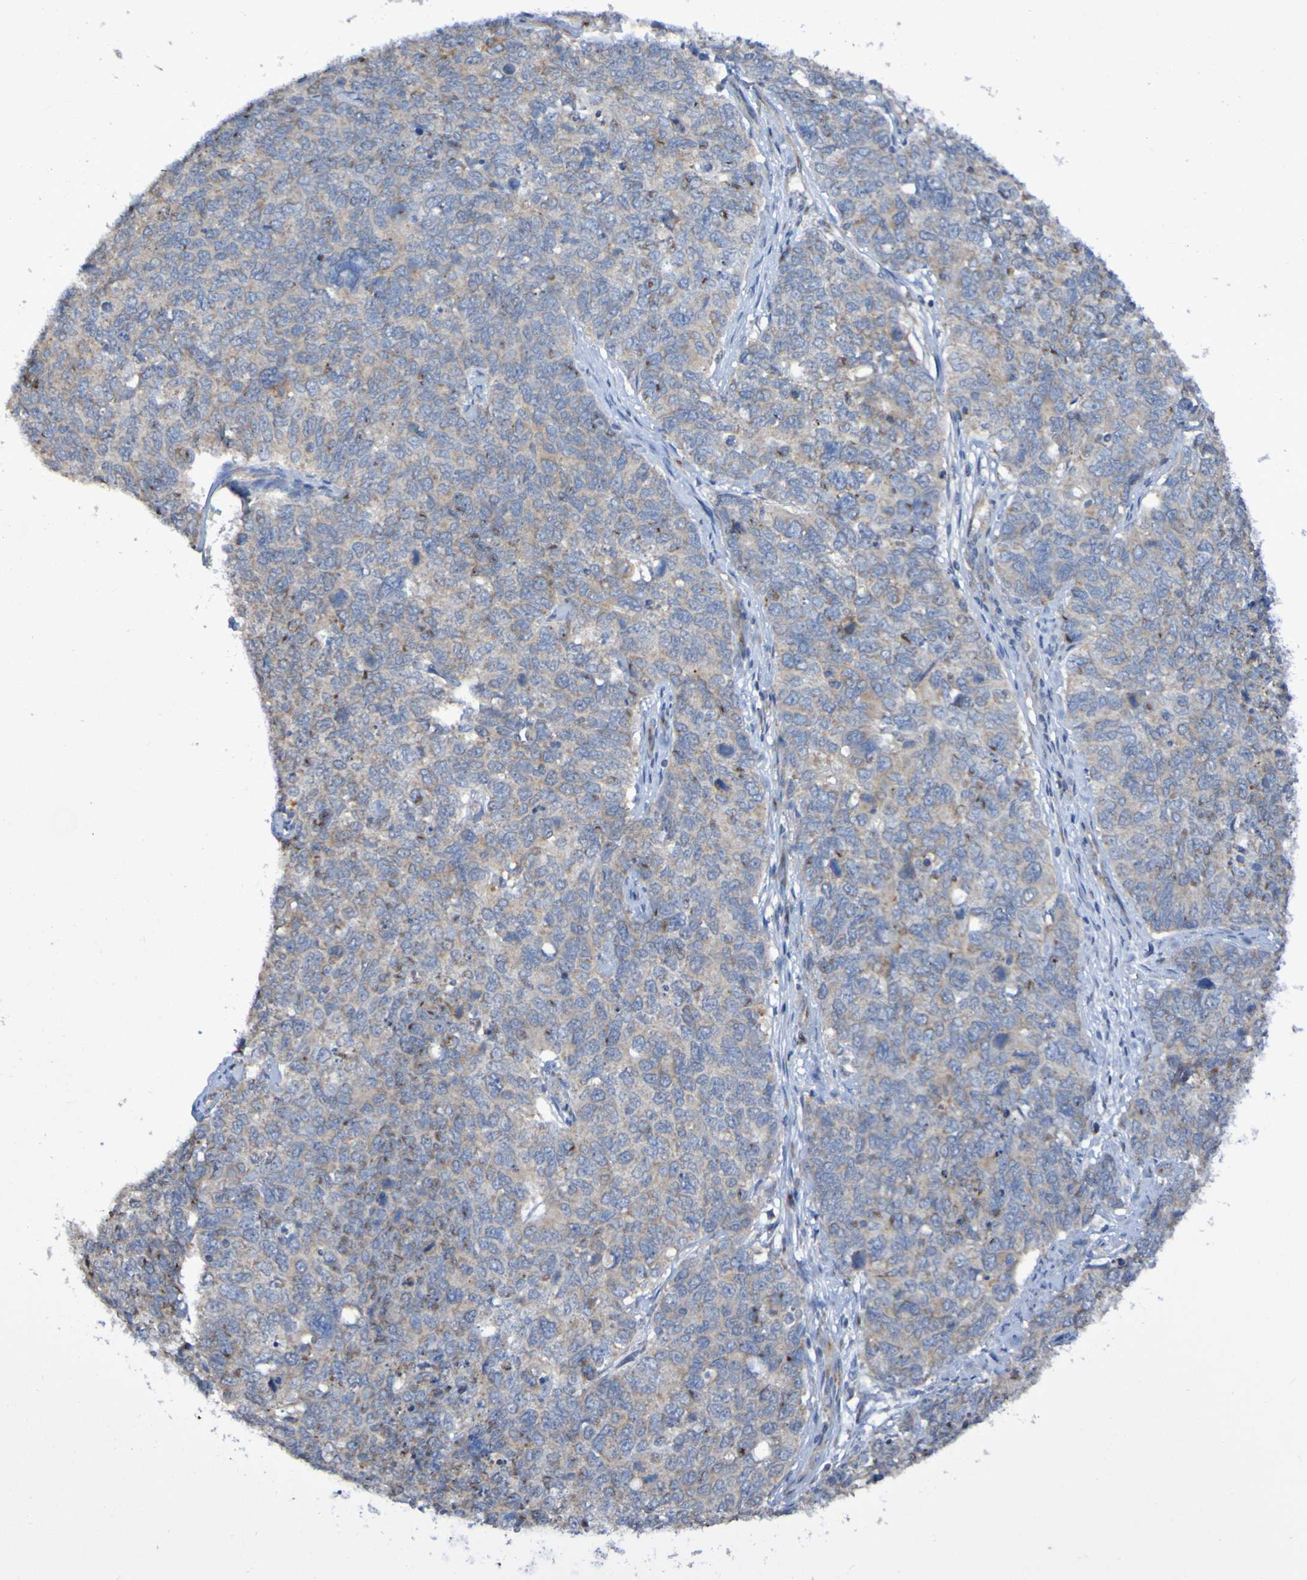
{"staining": {"intensity": "weak", "quantity": ">75%", "location": "cytoplasmic/membranous"}, "tissue": "cervical cancer", "cell_type": "Tumor cells", "image_type": "cancer", "snomed": [{"axis": "morphology", "description": "Squamous cell carcinoma, NOS"}, {"axis": "topography", "description": "Cervix"}], "caption": "Cervical cancer stained for a protein (brown) exhibits weak cytoplasmic/membranous positive positivity in about >75% of tumor cells.", "gene": "LMBRD2", "patient": {"sex": "female", "age": 63}}